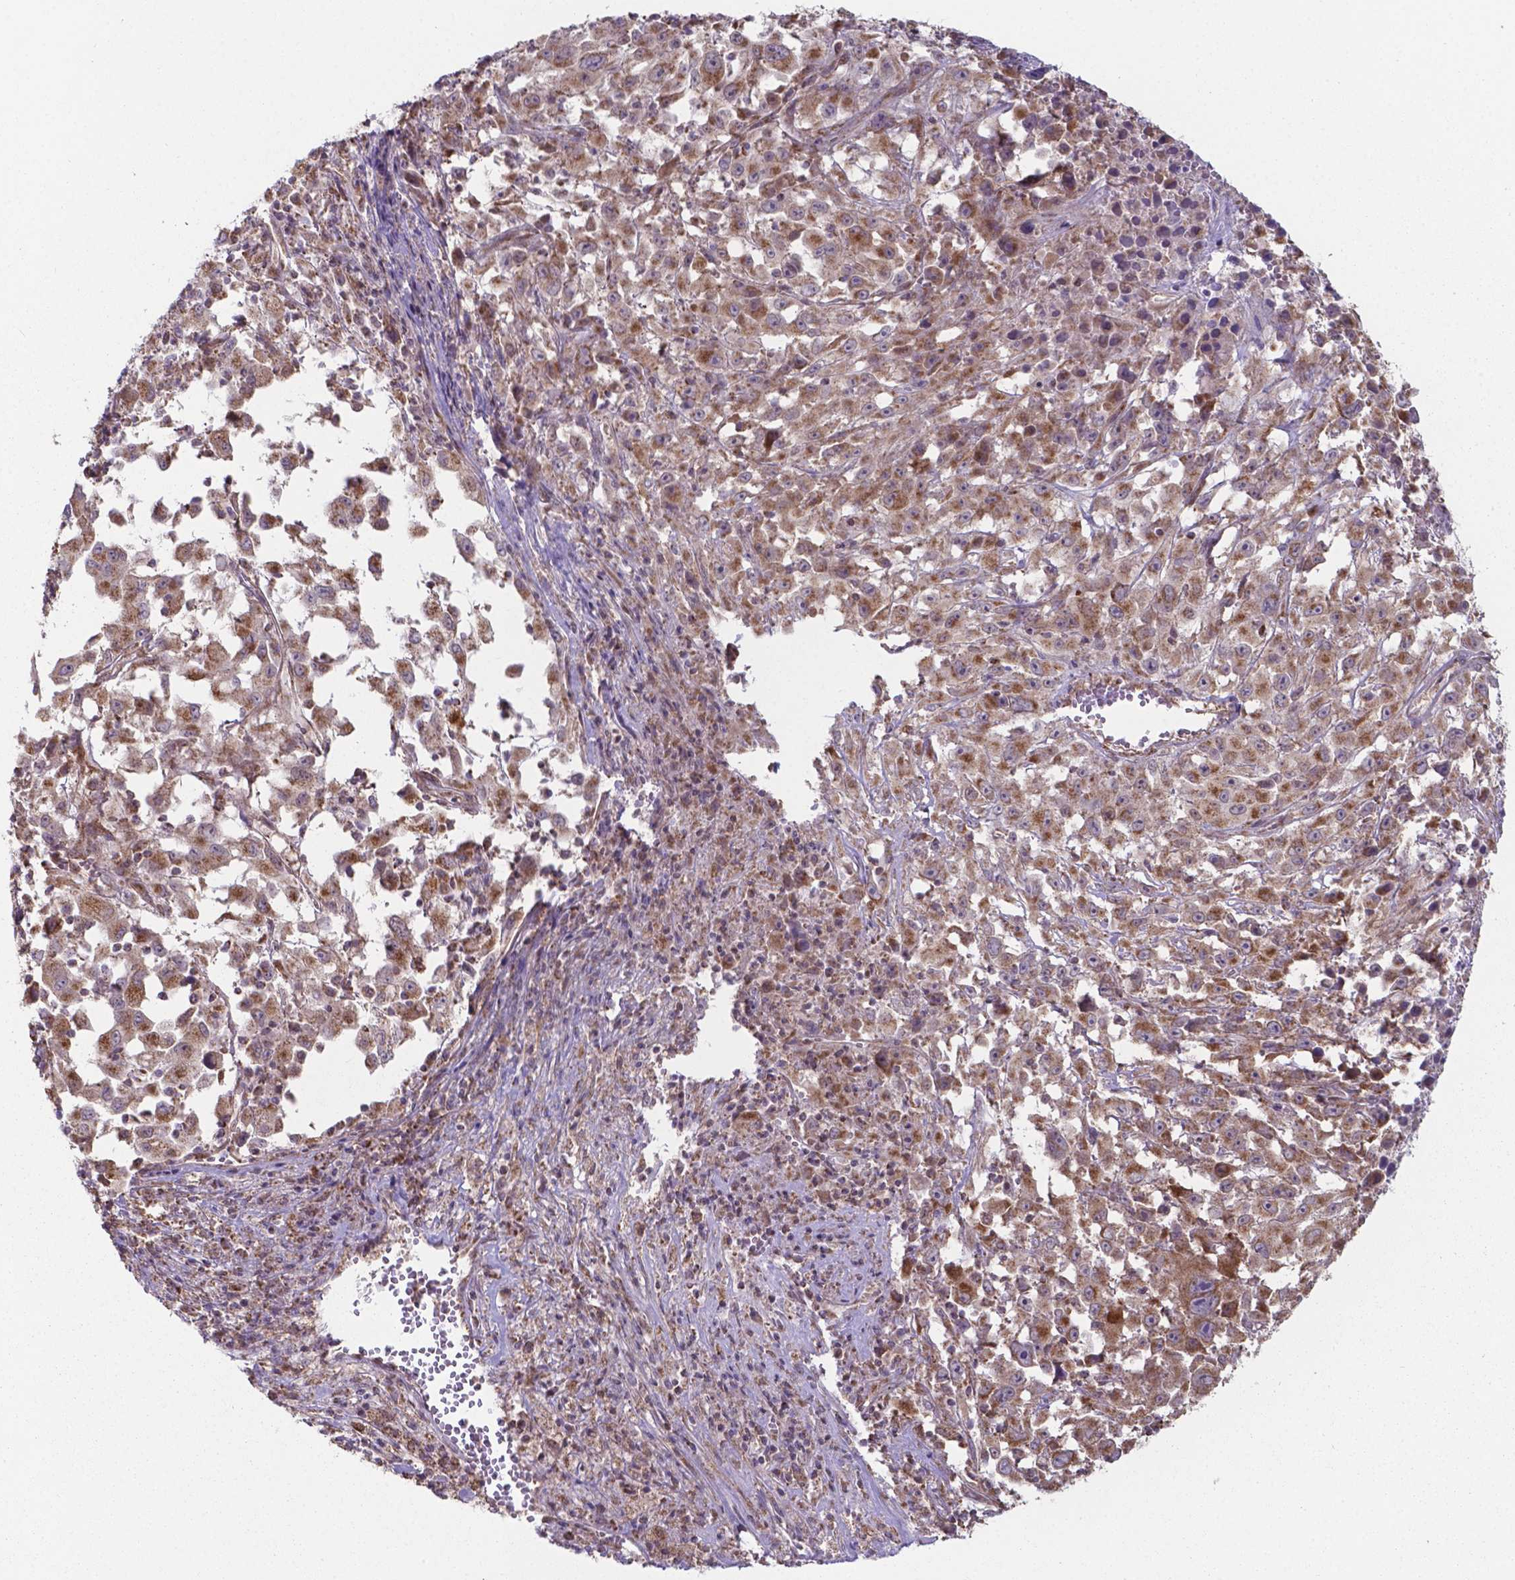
{"staining": {"intensity": "moderate", "quantity": ">75%", "location": "cytoplasmic/membranous"}, "tissue": "melanoma", "cell_type": "Tumor cells", "image_type": "cancer", "snomed": [{"axis": "morphology", "description": "Malignant melanoma, Metastatic site"}, {"axis": "topography", "description": "Soft tissue"}], "caption": "This image exhibits melanoma stained with immunohistochemistry to label a protein in brown. The cytoplasmic/membranous of tumor cells show moderate positivity for the protein. Nuclei are counter-stained blue.", "gene": "FAM114A1", "patient": {"sex": "male", "age": 50}}